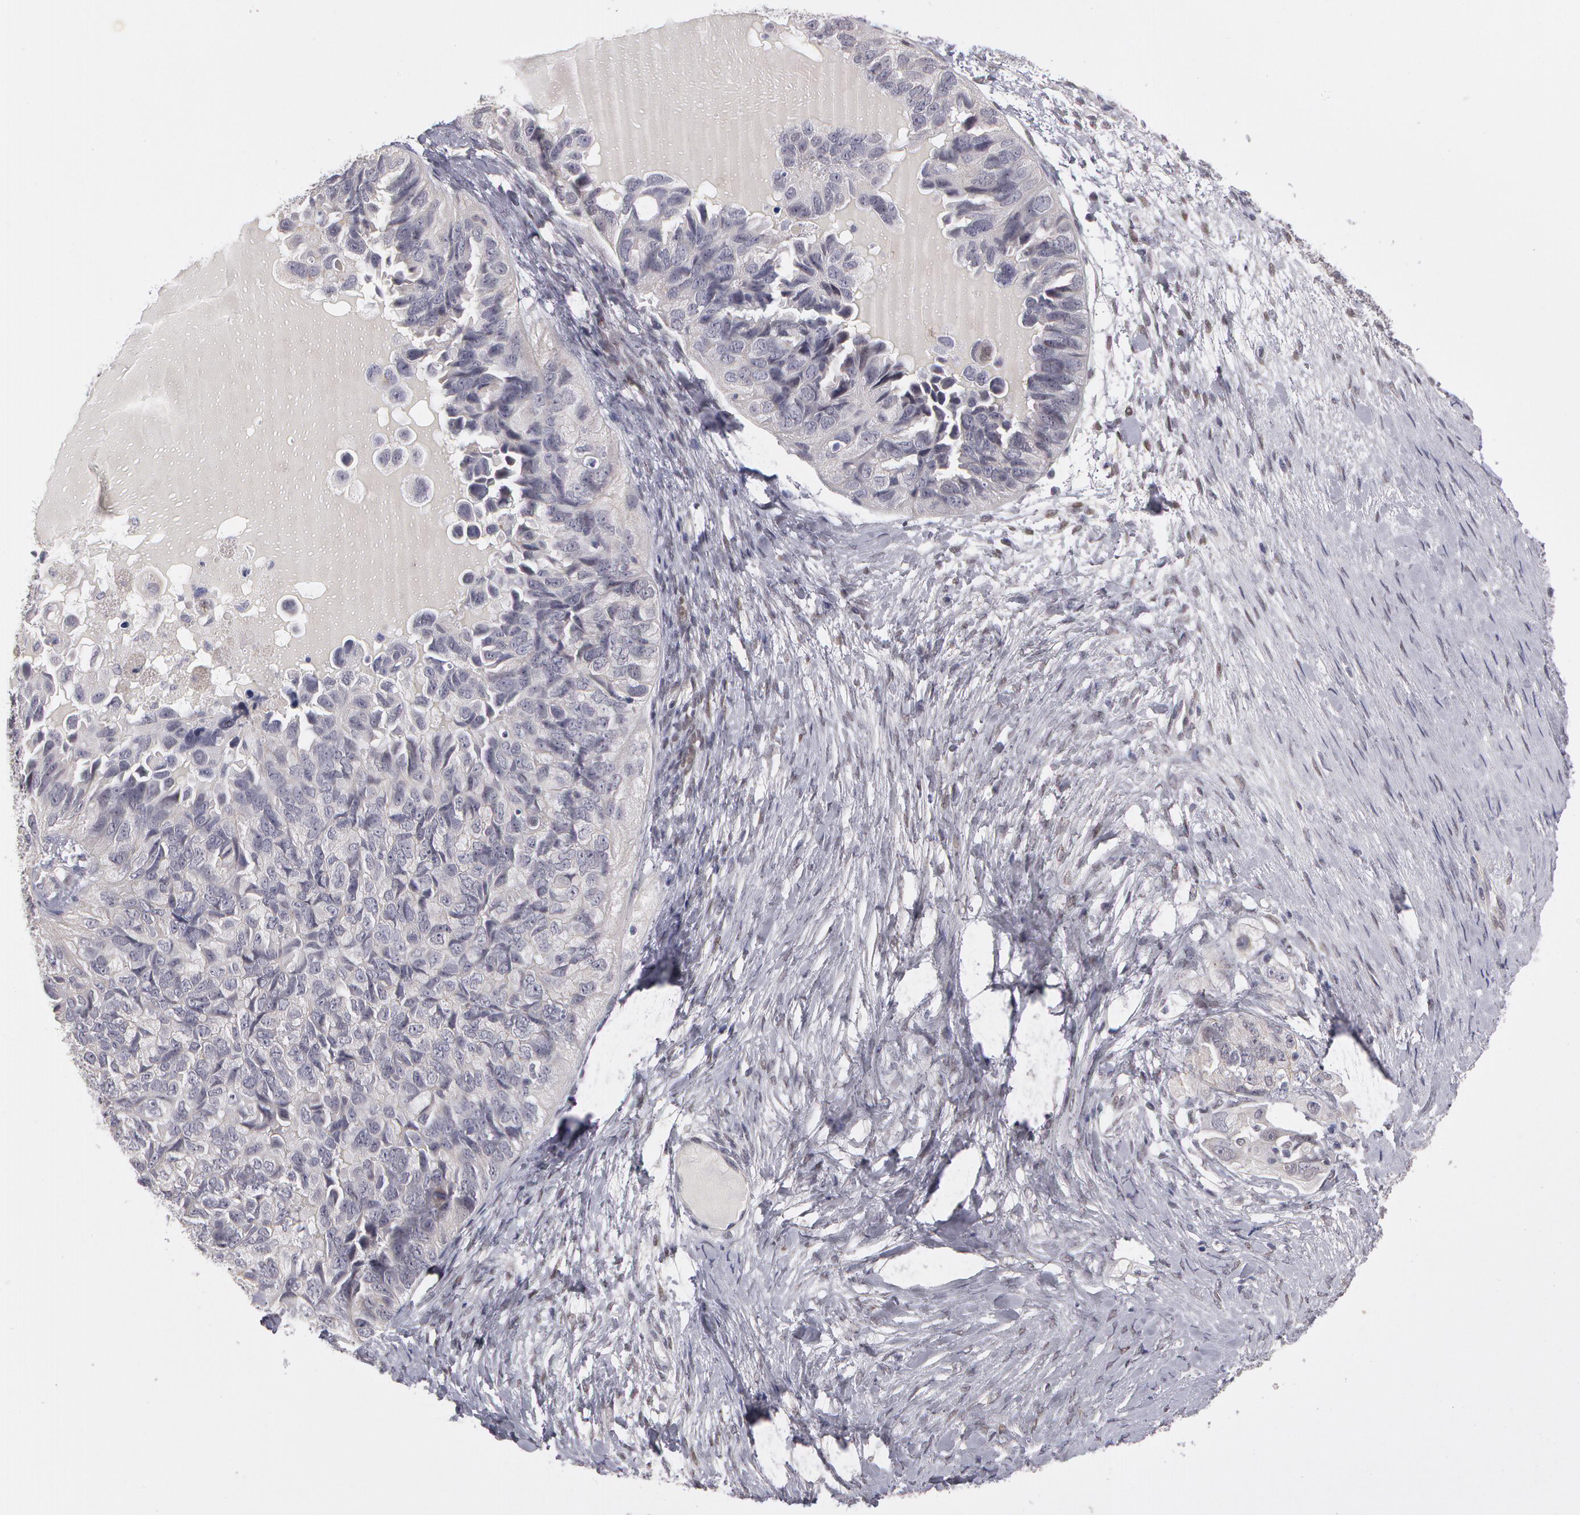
{"staining": {"intensity": "negative", "quantity": "none", "location": "none"}, "tissue": "ovarian cancer", "cell_type": "Tumor cells", "image_type": "cancer", "snomed": [{"axis": "morphology", "description": "Cystadenocarcinoma, serous, NOS"}, {"axis": "topography", "description": "Ovary"}], "caption": "A high-resolution histopathology image shows immunohistochemistry staining of ovarian serous cystadenocarcinoma, which exhibits no significant positivity in tumor cells.", "gene": "PRICKLE1", "patient": {"sex": "female", "age": 82}}